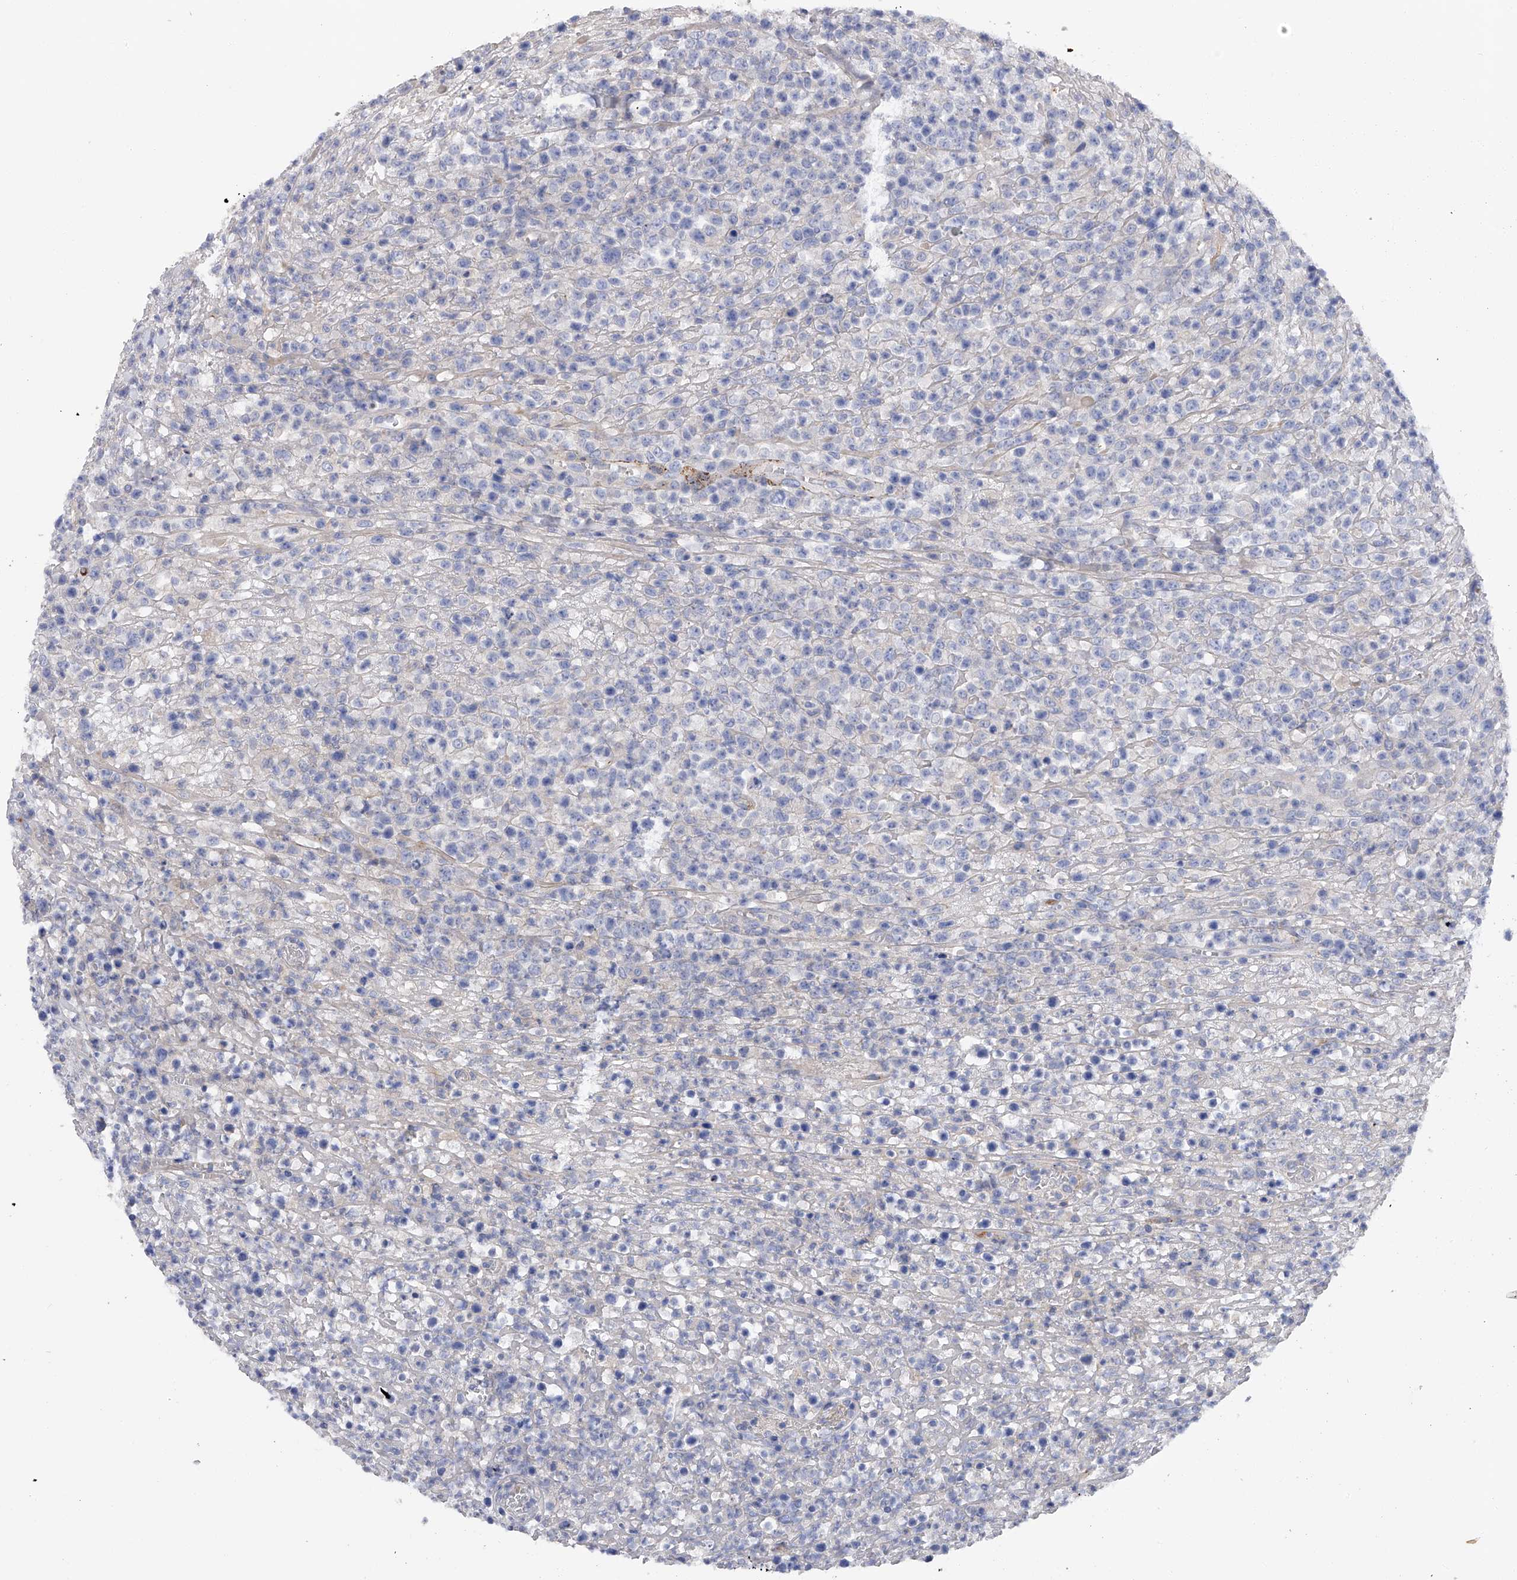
{"staining": {"intensity": "negative", "quantity": "none", "location": "none"}, "tissue": "lymphoma", "cell_type": "Tumor cells", "image_type": "cancer", "snomed": [{"axis": "morphology", "description": "Malignant lymphoma, non-Hodgkin's type, High grade"}, {"axis": "topography", "description": "Colon"}], "caption": "Tumor cells show no significant expression in high-grade malignant lymphoma, non-Hodgkin's type. The staining was performed using DAB (3,3'-diaminobenzidine) to visualize the protein expression in brown, while the nuclei were stained in blue with hematoxylin (Magnification: 20x).", "gene": "RWDD2A", "patient": {"sex": "female", "age": 53}}